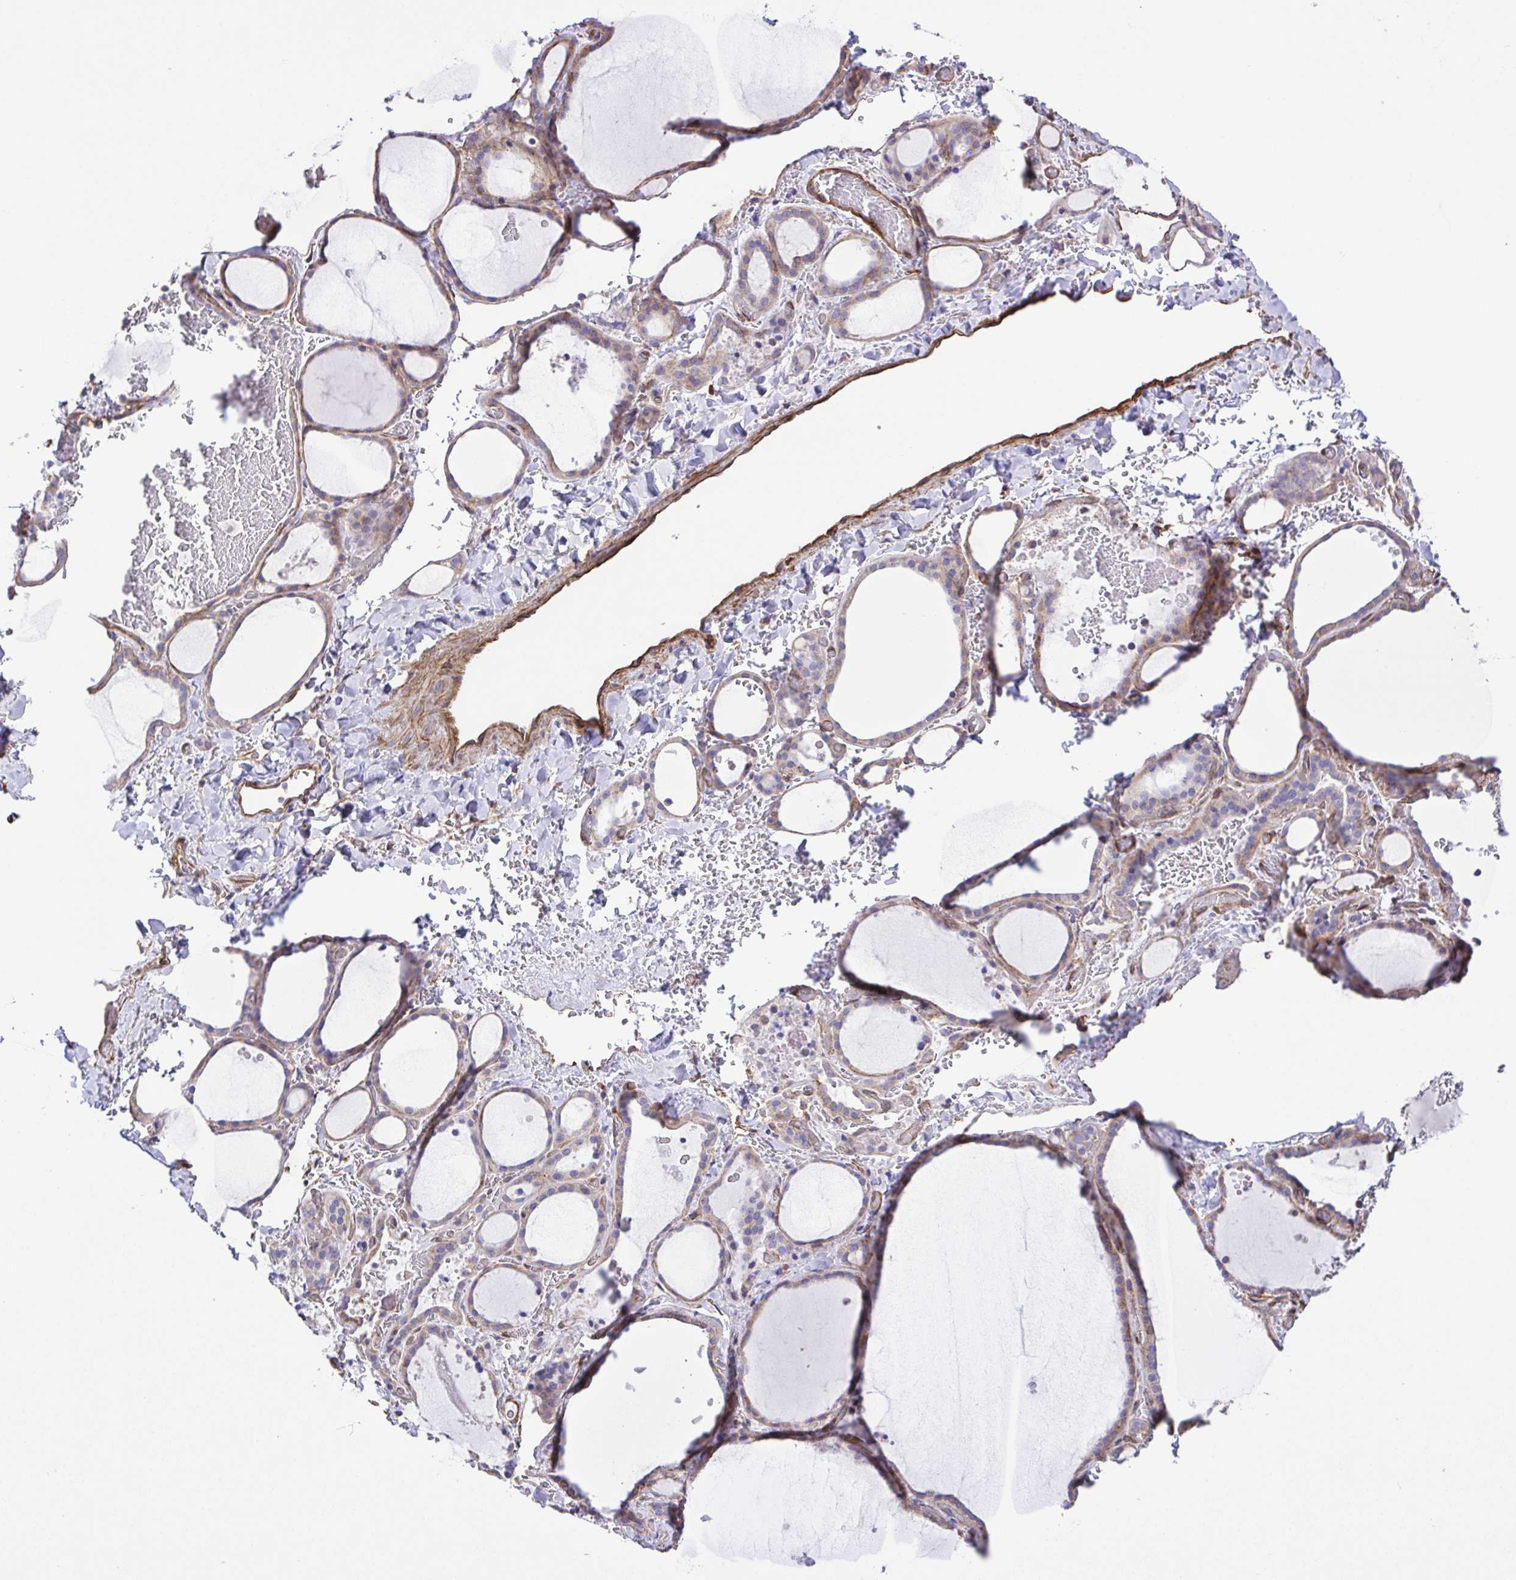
{"staining": {"intensity": "weak", "quantity": "<25%", "location": "cytoplasmic/membranous"}, "tissue": "thyroid gland", "cell_type": "Glandular cells", "image_type": "normal", "snomed": [{"axis": "morphology", "description": "Normal tissue, NOS"}, {"axis": "topography", "description": "Thyroid gland"}], "caption": "The immunohistochemistry (IHC) histopathology image has no significant staining in glandular cells of thyroid gland. Nuclei are stained in blue.", "gene": "FLT1", "patient": {"sex": "female", "age": 36}}